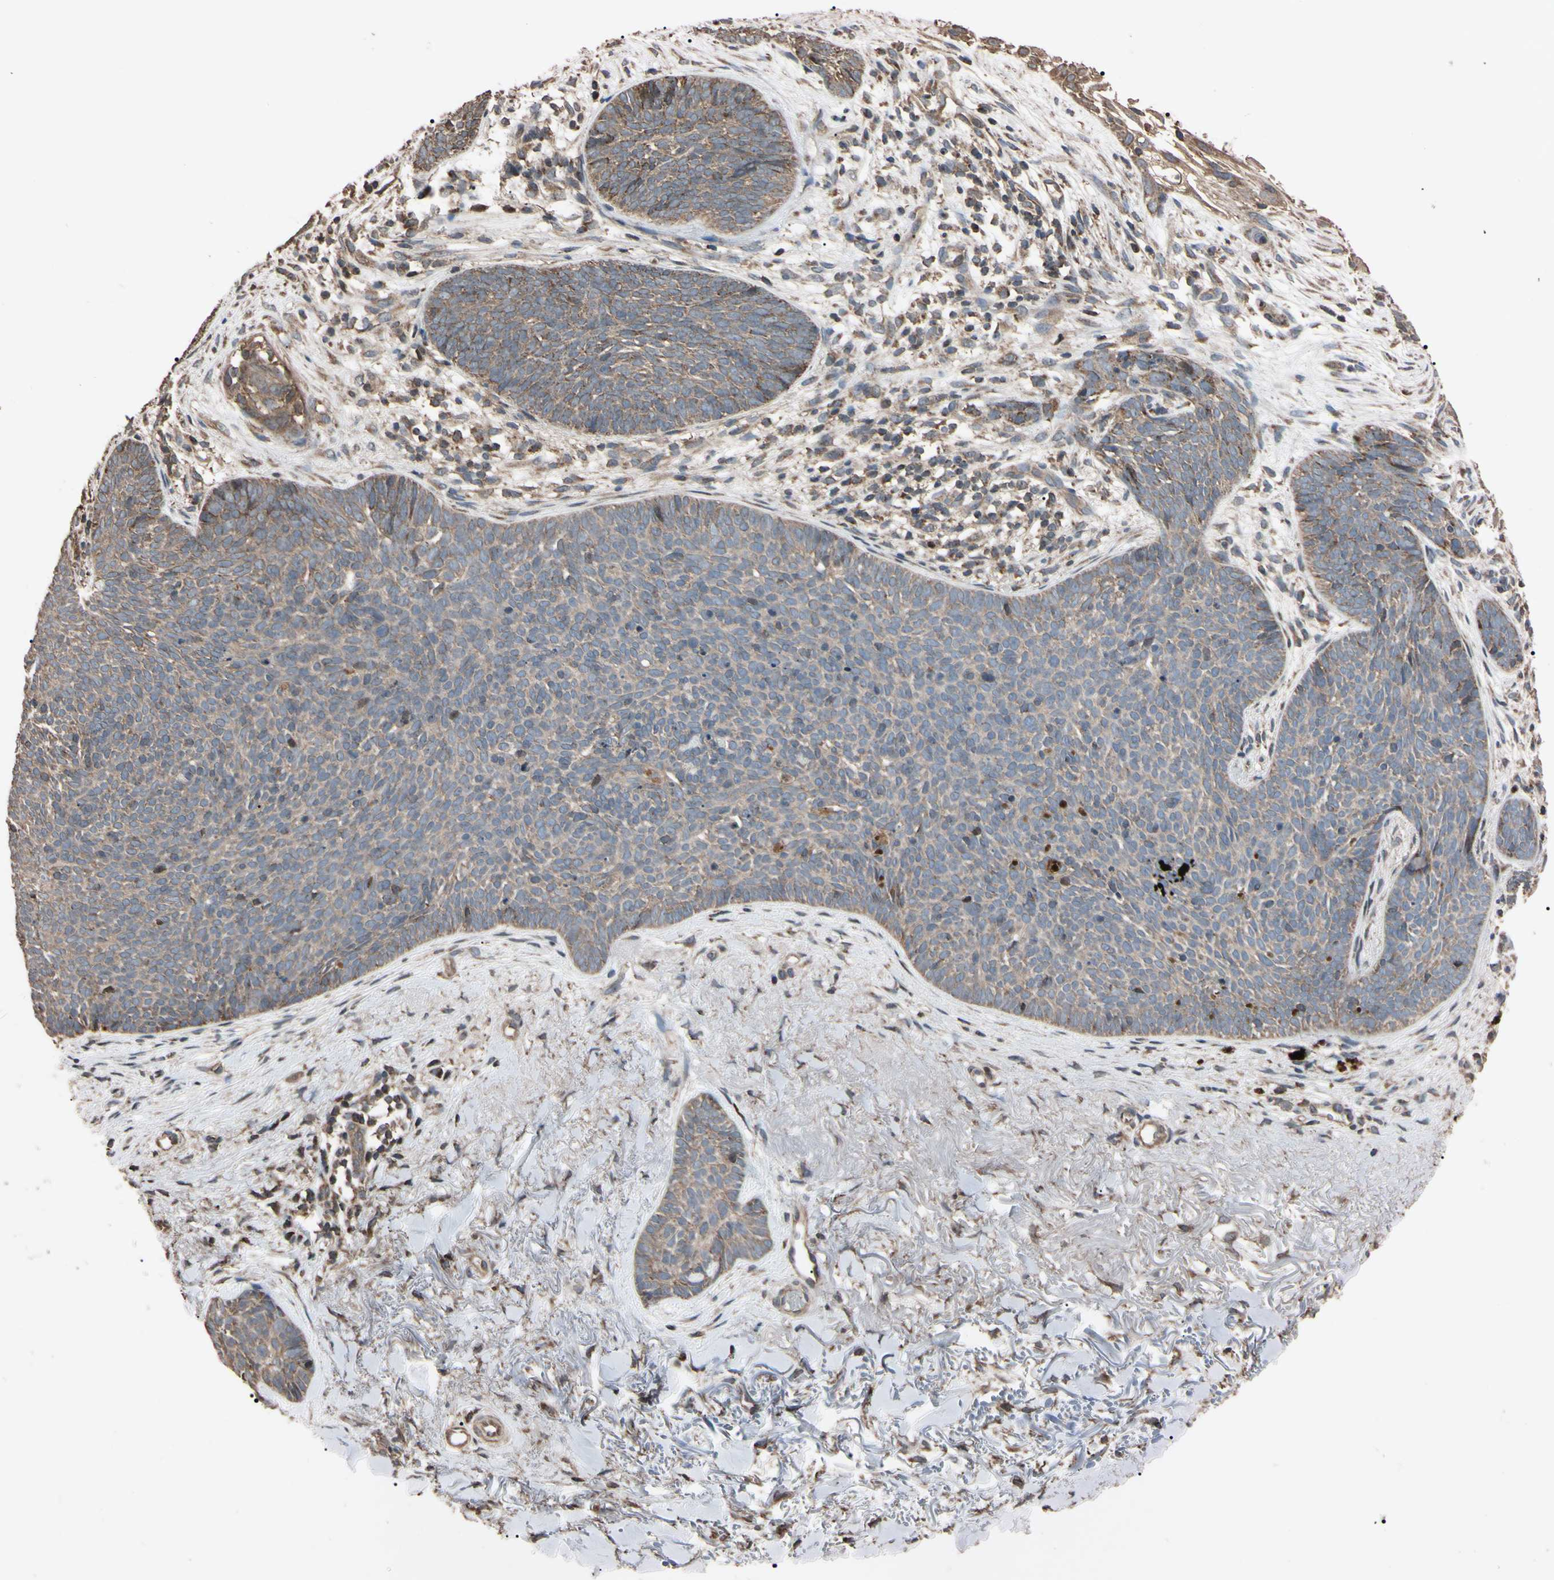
{"staining": {"intensity": "weak", "quantity": ">75%", "location": "cytoplasmic/membranous,nuclear"}, "tissue": "skin cancer", "cell_type": "Tumor cells", "image_type": "cancer", "snomed": [{"axis": "morphology", "description": "Basal cell carcinoma"}, {"axis": "topography", "description": "Skin"}], "caption": "DAB (3,3'-diaminobenzidine) immunohistochemical staining of basal cell carcinoma (skin) shows weak cytoplasmic/membranous and nuclear protein expression in about >75% of tumor cells.", "gene": "TNFRSF1A", "patient": {"sex": "female", "age": 70}}